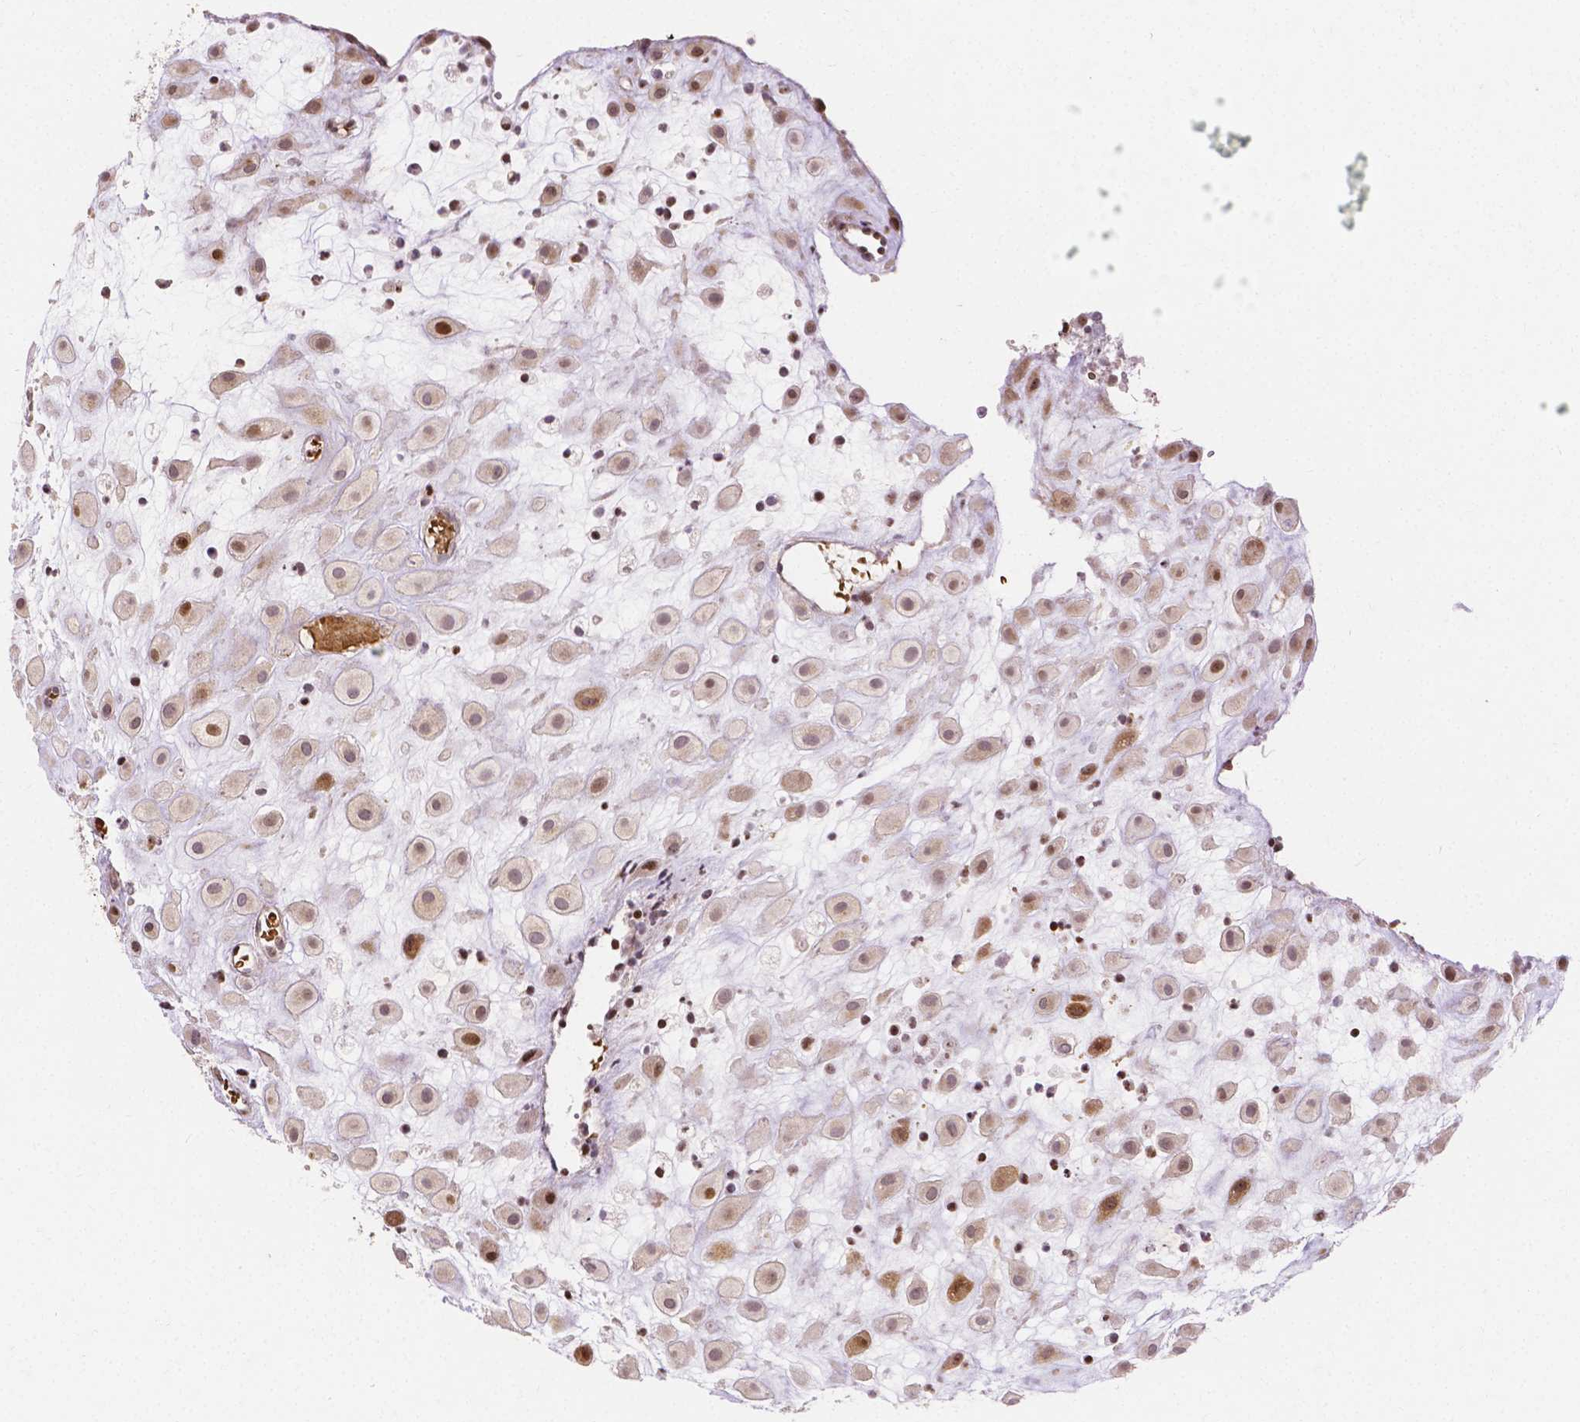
{"staining": {"intensity": "weak", "quantity": ">75%", "location": "cytoplasmic/membranous,nuclear"}, "tissue": "placenta", "cell_type": "Decidual cells", "image_type": "normal", "snomed": [{"axis": "morphology", "description": "Normal tissue, NOS"}, {"axis": "topography", "description": "Placenta"}], "caption": "A low amount of weak cytoplasmic/membranous,nuclear positivity is present in approximately >75% of decidual cells in normal placenta. The protein of interest is shown in brown color, while the nuclei are stained blue.", "gene": "PTPN18", "patient": {"sex": "female", "age": 24}}